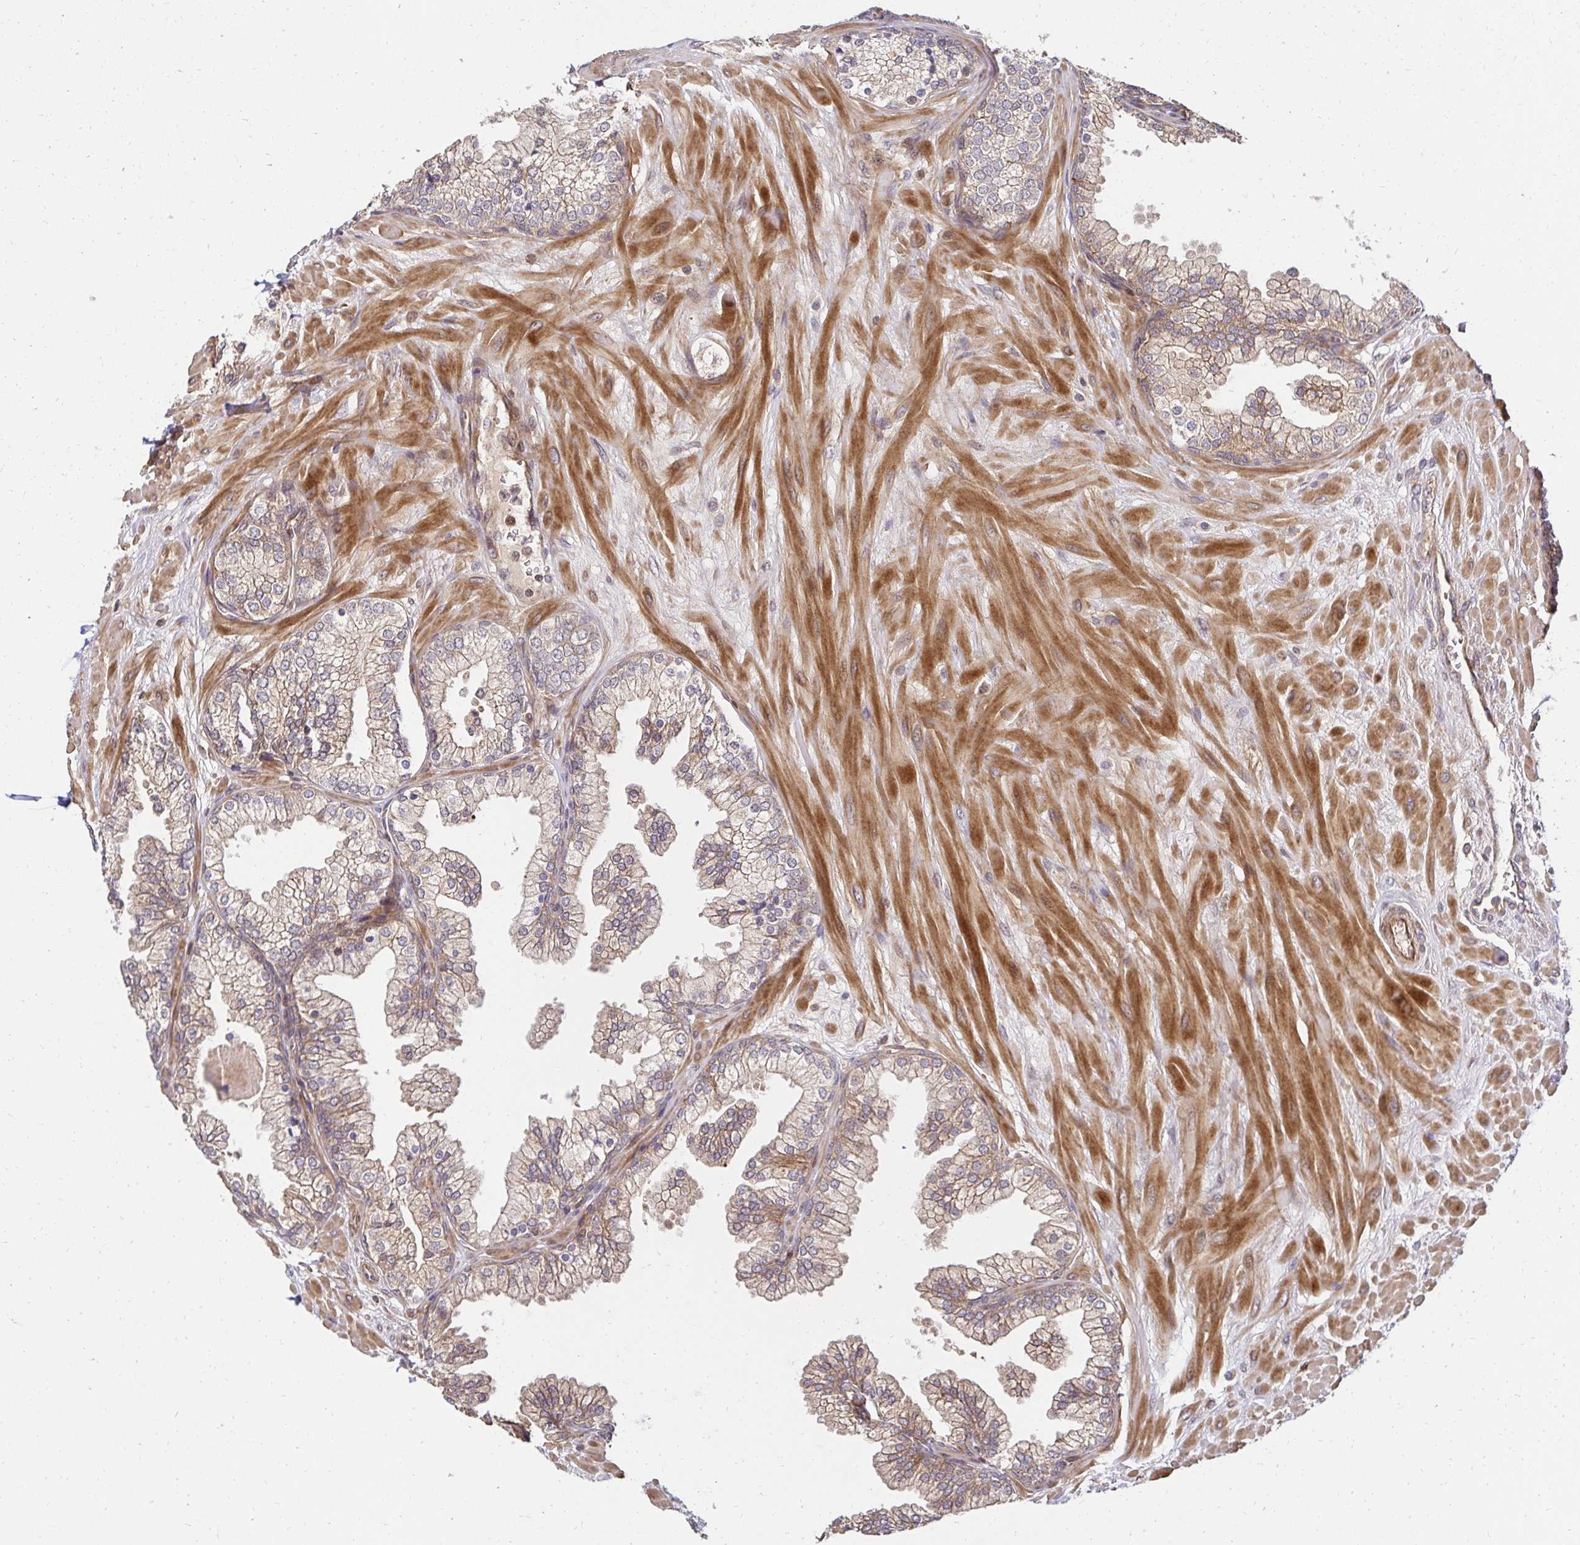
{"staining": {"intensity": "weak", "quantity": "25%-75%", "location": "cytoplasmic/membranous"}, "tissue": "prostate", "cell_type": "Glandular cells", "image_type": "normal", "snomed": [{"axis": "morphology", "description": "Normal tissue, NOS"}, {"axis": "topography", "description": "Prostate"}, {"axis": "topography", "description": "Peripheral nerve tissue"}], "caption": "IHC photomicrograph of unremarkable prostate: human prostate stained using IHC displays low levels of weak protein expression localized specifically in the cytoplasmic/membranous of glandular cells, appearing as a cytoplasmic/membranous brown color.", "gene": "PSMA4", "patient": {"sex": "male", "age": 61}}